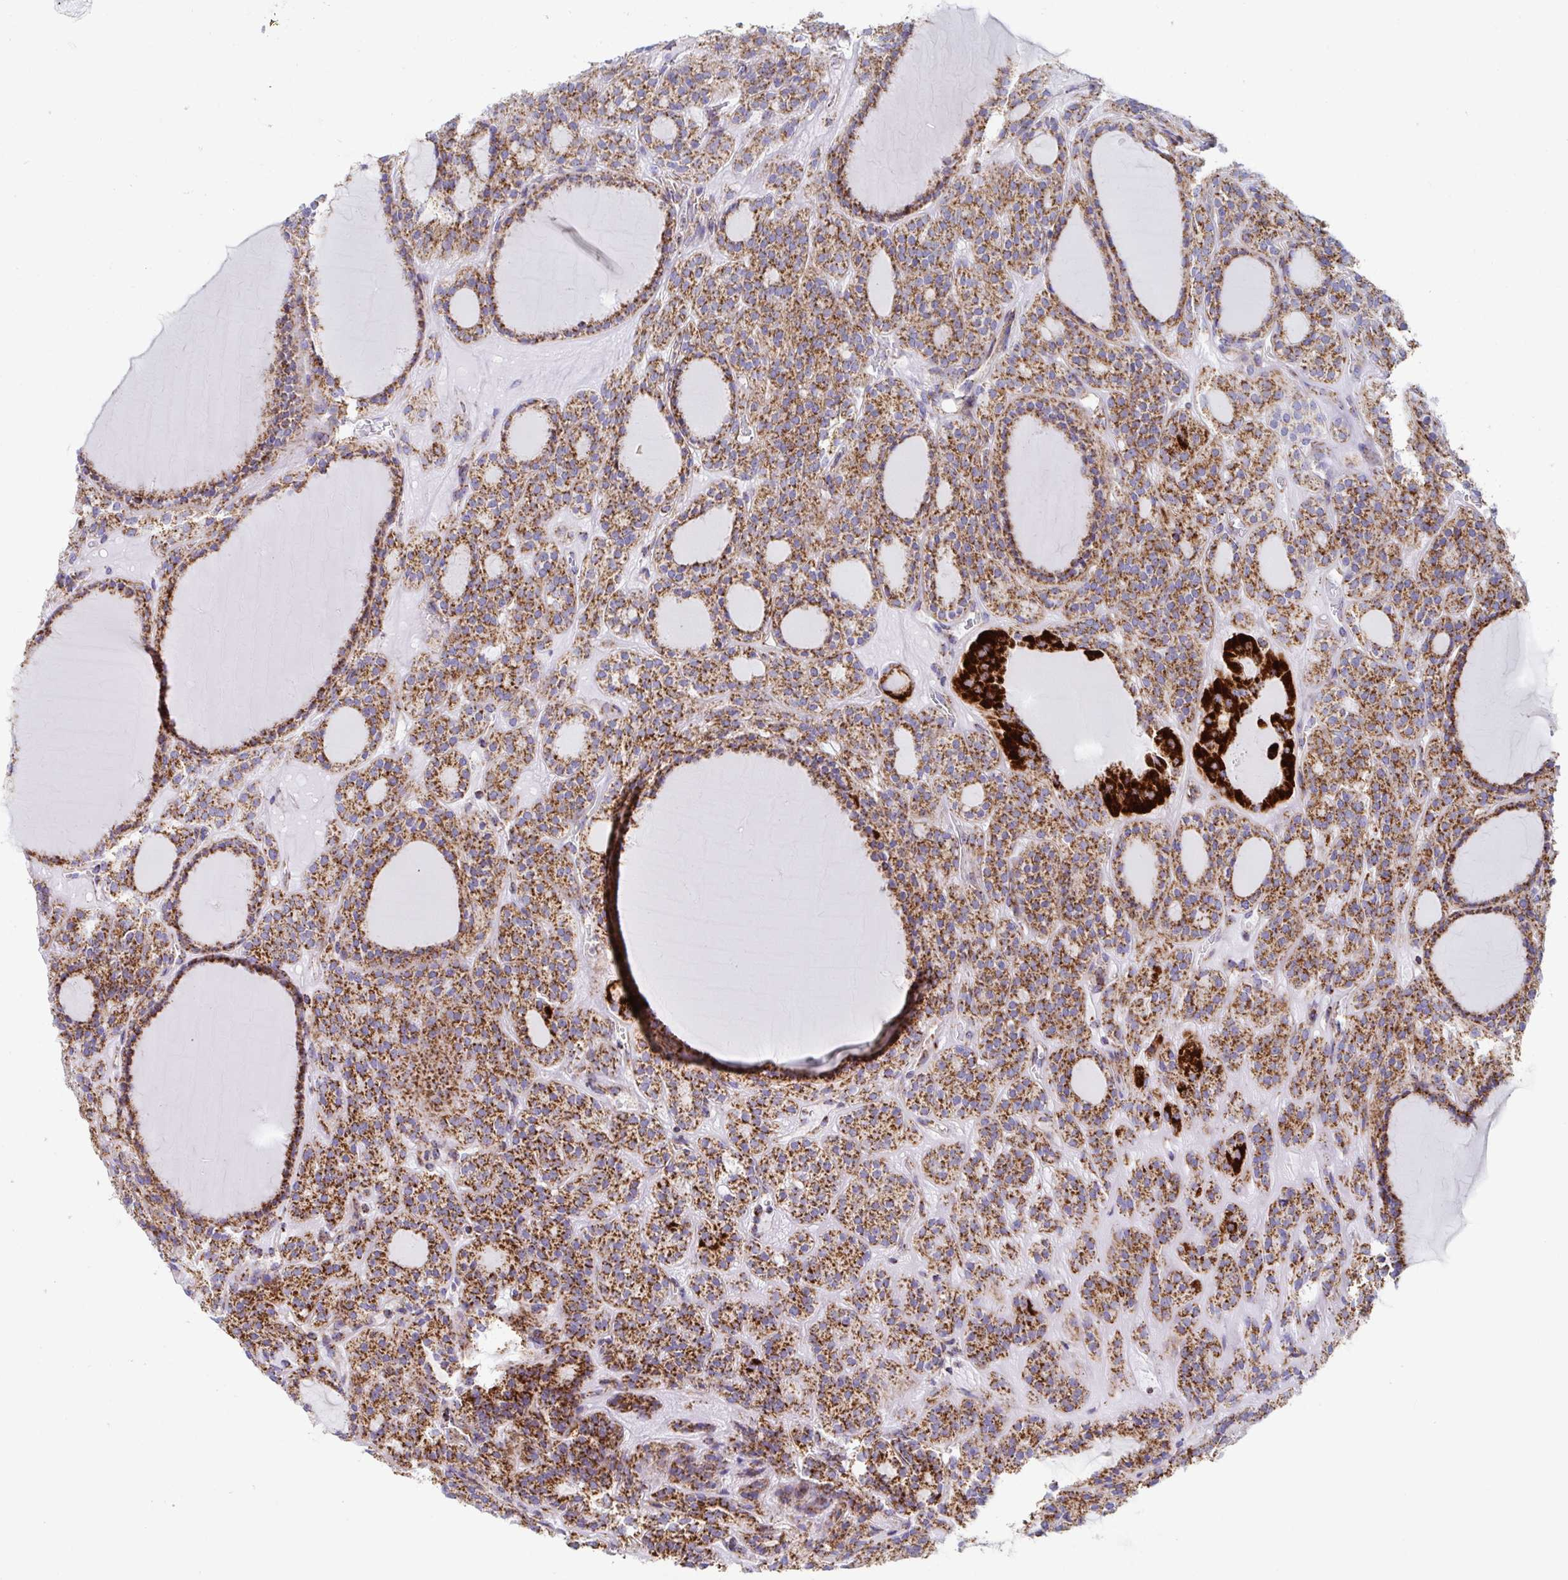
{"staining": {"intensity": "moderate", "quantity": ">75%", "location": "cytoplasmic/membranous"}, "tissue": "thyroid cancer", "cell_type": "Tumor cells", "image_type": "cancer", "snomed": [{"axis": "morphology", "description": "Follicular adenoma carcinoma, NOS"}, {"axis": "topography", "description": "Thyroid gland"}], "caption": "The photomicrograph exhibits immunohistochemical staining of thyroid cancer. There is moderate cytoplasmic/membranous positivity is seen in about >75% of tumor cells.", "gene": "ATP5MJ", "patient": {"sex": "female", "age": 63}}